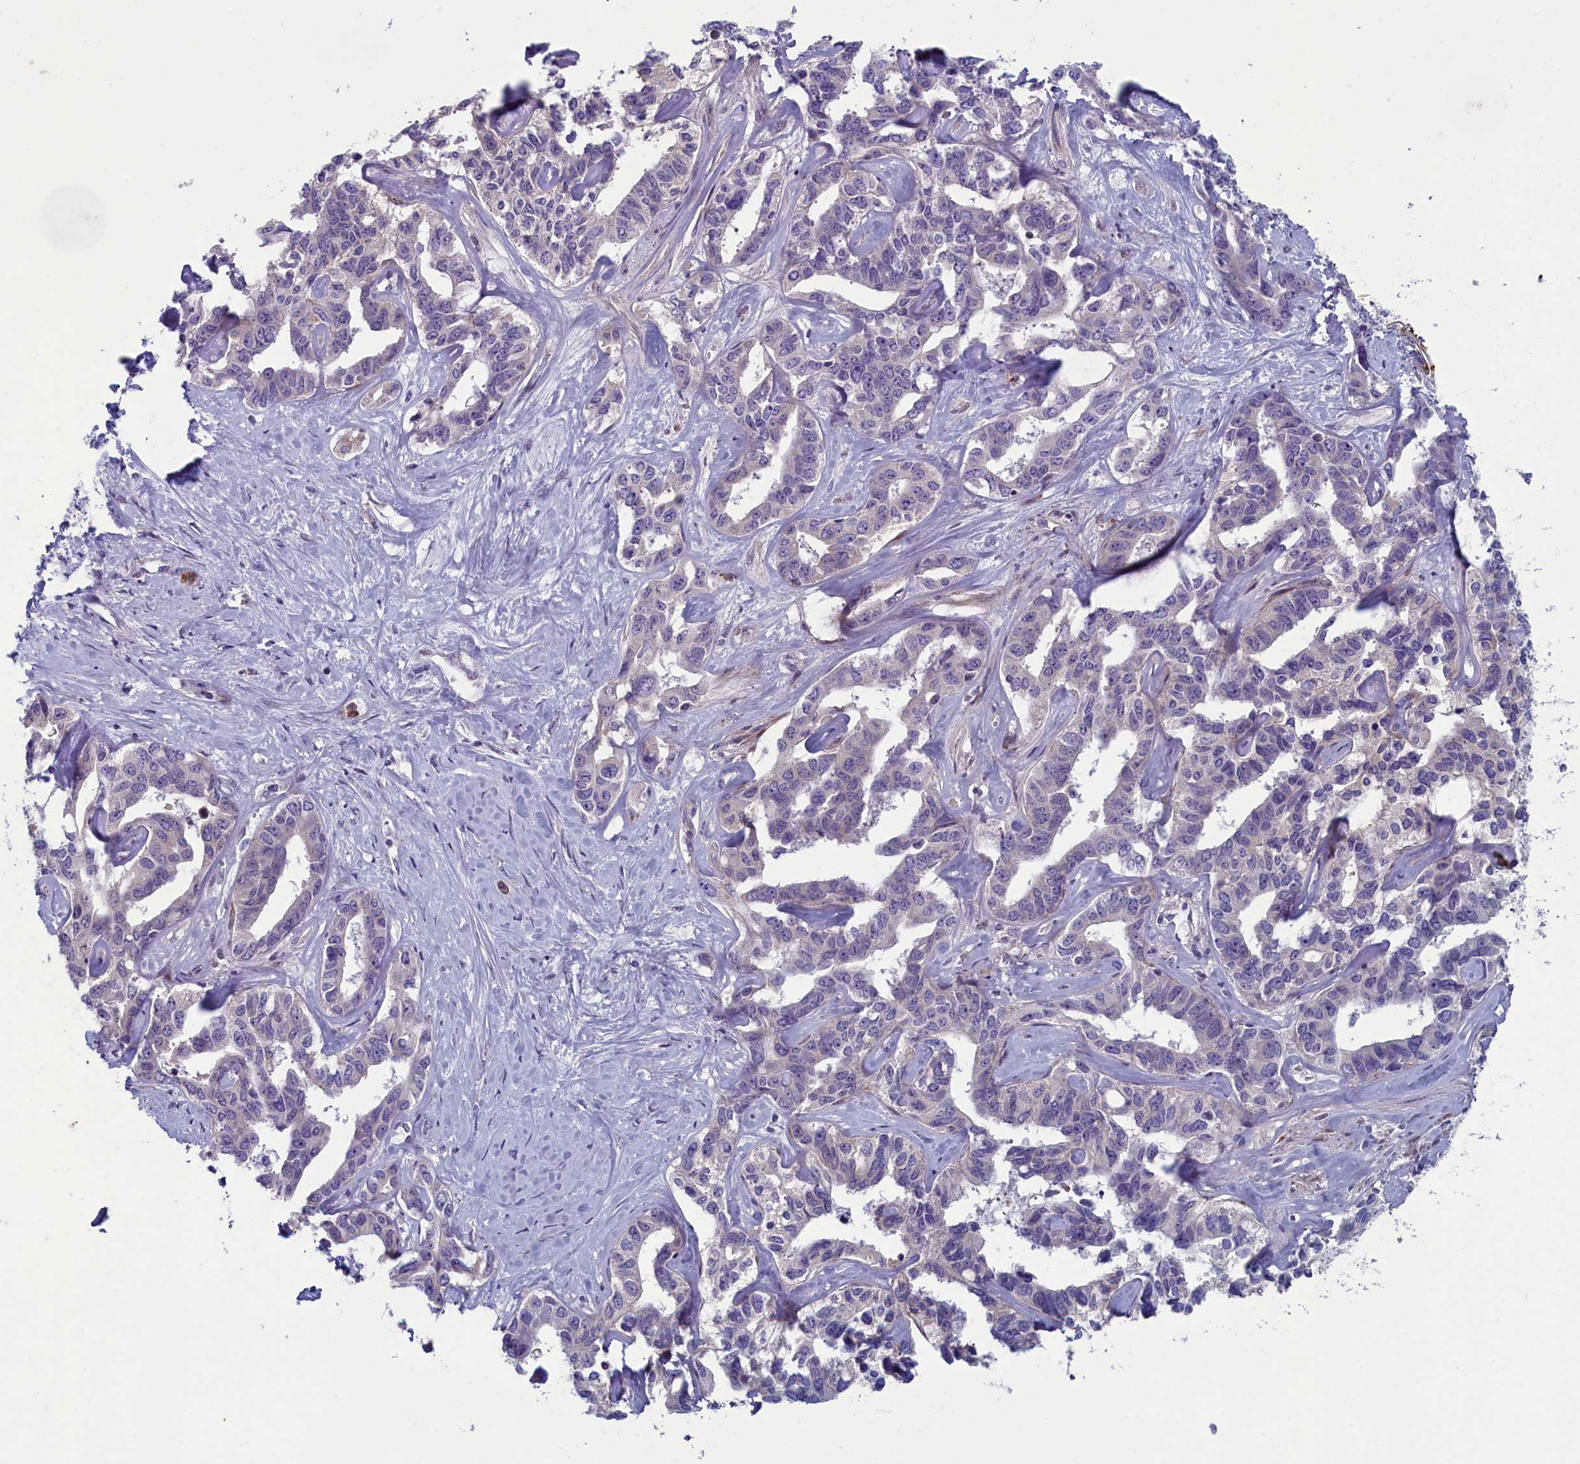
{"staining": {"intensity": "negative", "quantity": "none", "location": "none"}, "tissue": "liver cancer", "cell_type": "Tumor cells", "image_type": "cancer", "snomed": [{"axis": "morphology", "description": "Cholangiocarcinoma"}, {"axis": "topography", "description": "Liver"}], "caption": "Tumor cells show no significant staining in liver cancer (cholangiocarcinoma). (Stains: DAB (3,3'-diaminobenzidine) immunohistochemistry with hematoxylin counter stain, Microscopy: brightfield microscopy at high magnification).", "gene": "ANKRD39", "patient": {"sex": "male", "age": 59}}